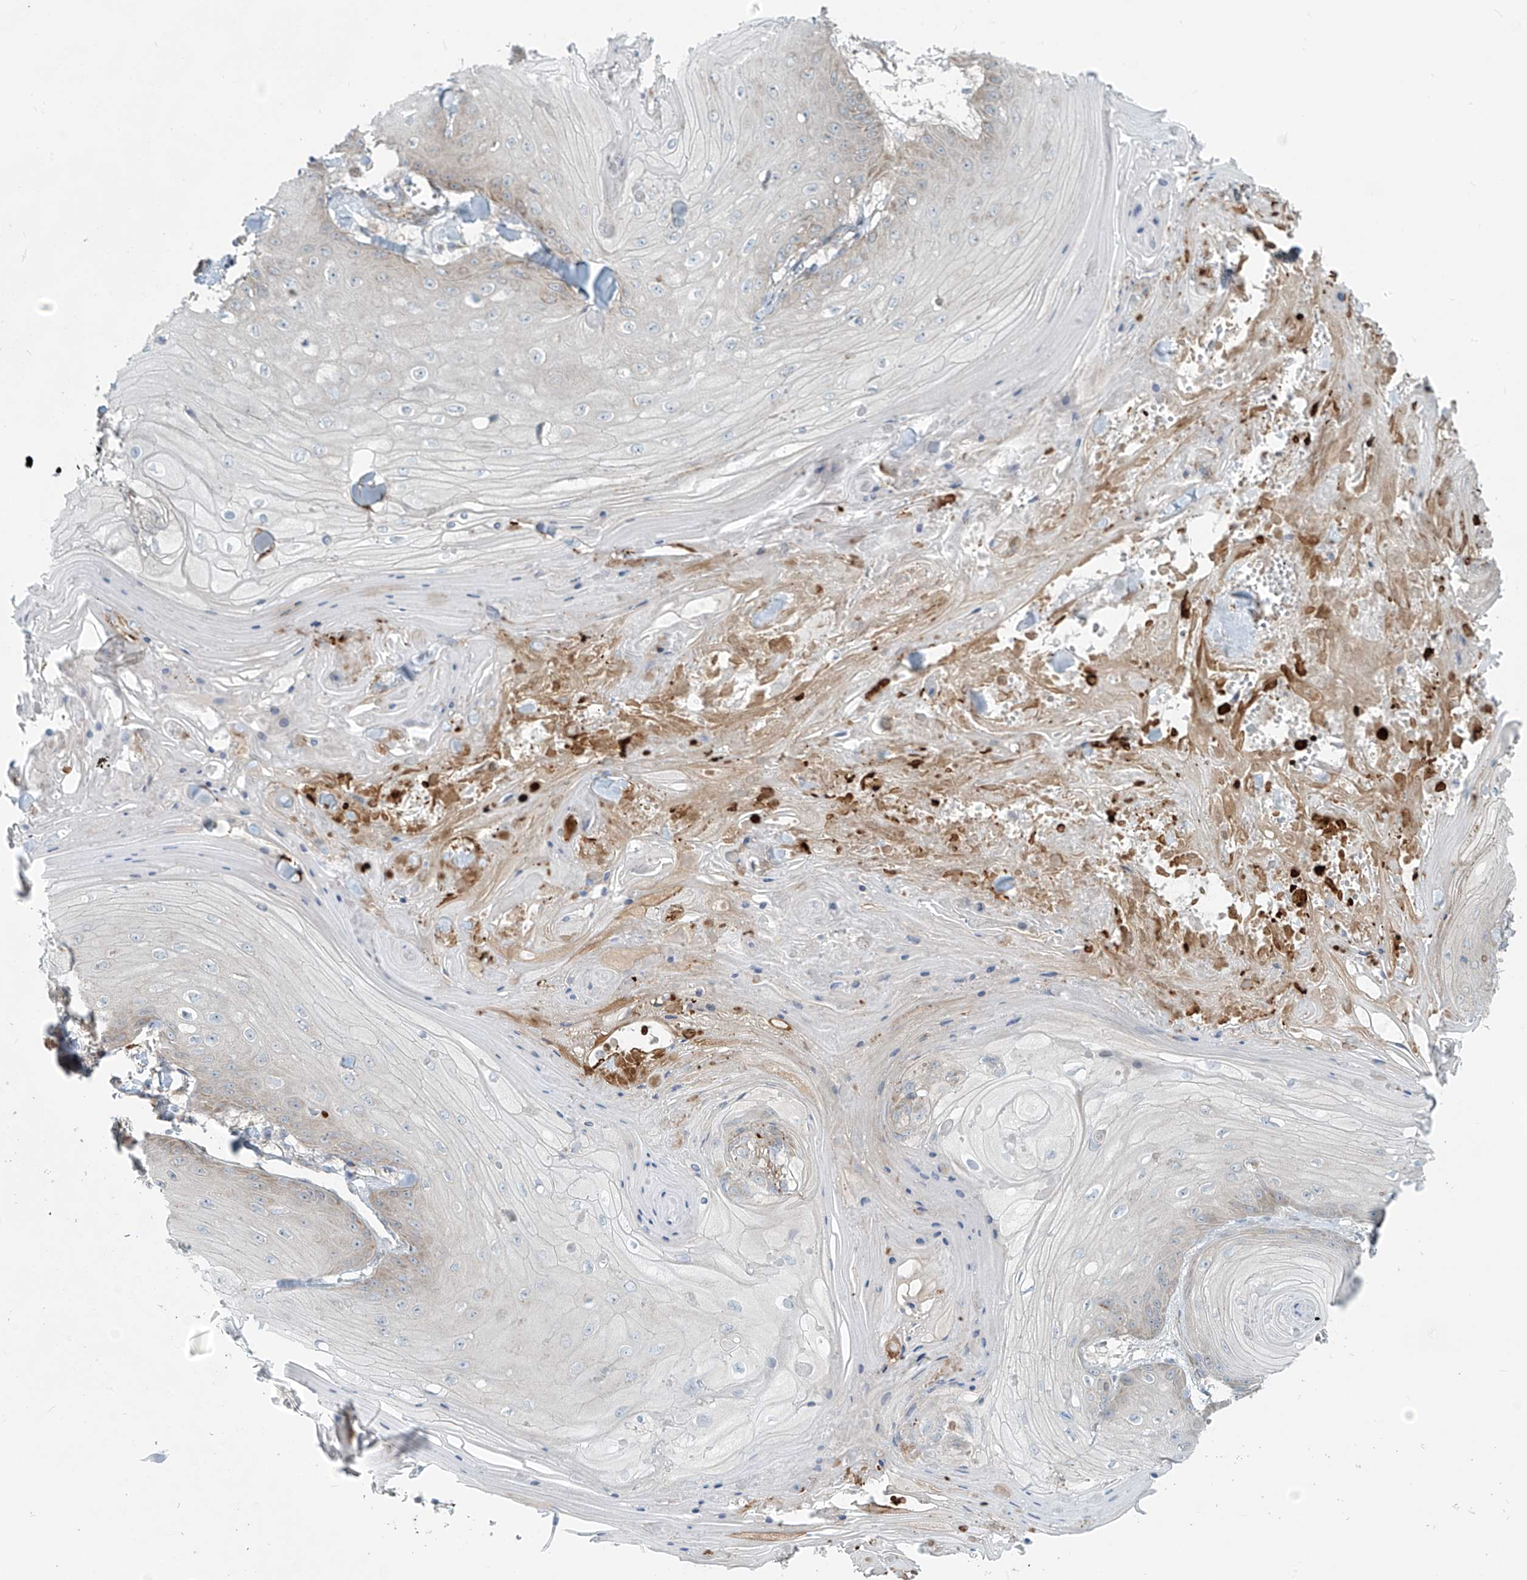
{"staining": {"intensity": "negative", "quantity": "none", "location": "none"}, "tissue": "skin cancer", "cell_type": "Tumor cells", "image_type": "cancer", "snomed": [{"axis": "morphology", "description": "Squamous cell carcinoma, NOS"}, {"axis": "topography", "description": "Skin"}], "caption": "This is a micrograph of immunohistochemistry staining of skin cancer (squamous cell carcinoma), which shows no positivity in tumor cells.", "gene": "LZTS3", "patient": {"sex": "male", "age": 74}}